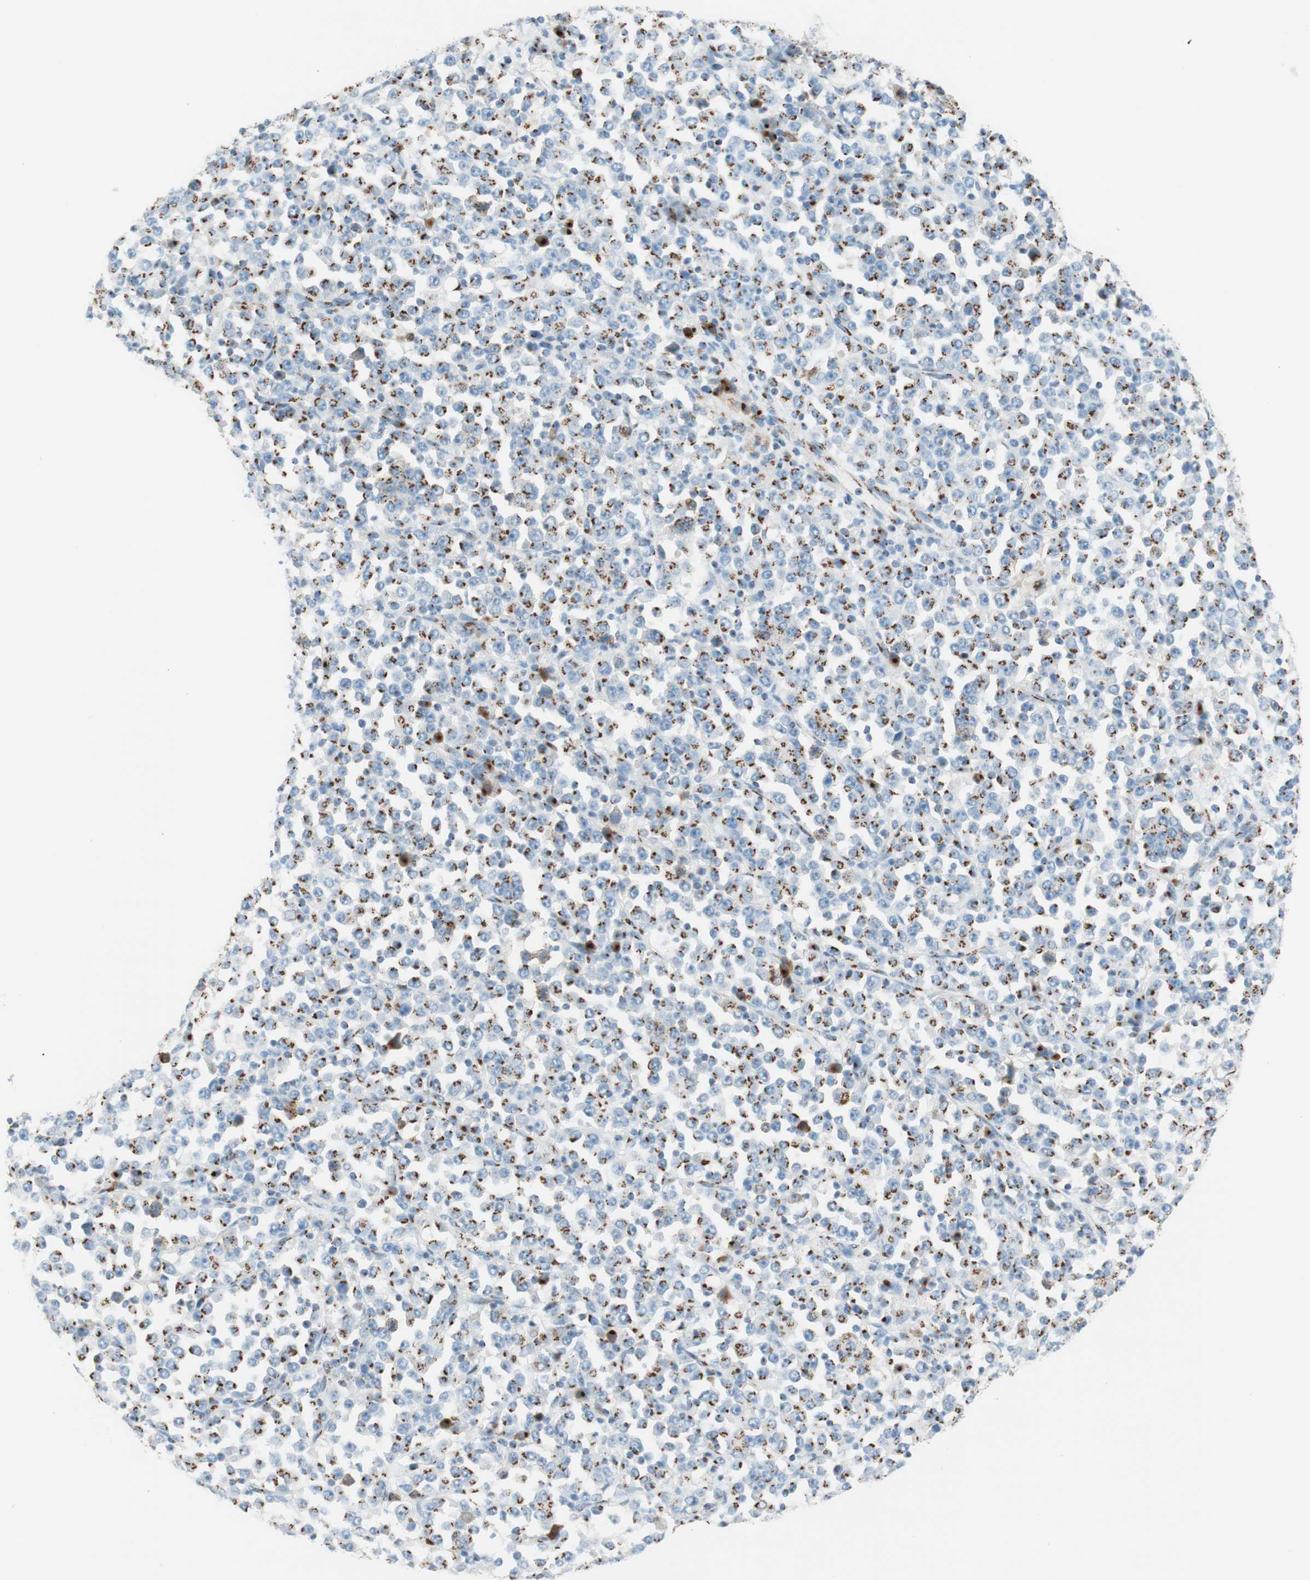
{"staining": {"intensity": "strong", "quantity": "25%-75%", "location": "cytoplasmic/membranous"}, "tissue": "stomach cancer", "cell_type": "Tumor cells", "image_type": "cancer", "snomed": [{"axis": "morphology", "description": "Normal tissue, NOS"}, {"axis": "morphology", "description": "Adenocarcinoma, NOS"}, {"axis": "topography", "description": "Stomach, upper"}, {"axis": "topography", "description": "Stomach"}], "caption": "This micrograph displays immunohistochemistry staining of stomach cancer (adenocarcinoma), with high strong cytoplasmic/membranous positivity in about 25%-75% of tumor cells.", "gene": "GOLGB1", "patient": {"sex": "male", "age": 59}}